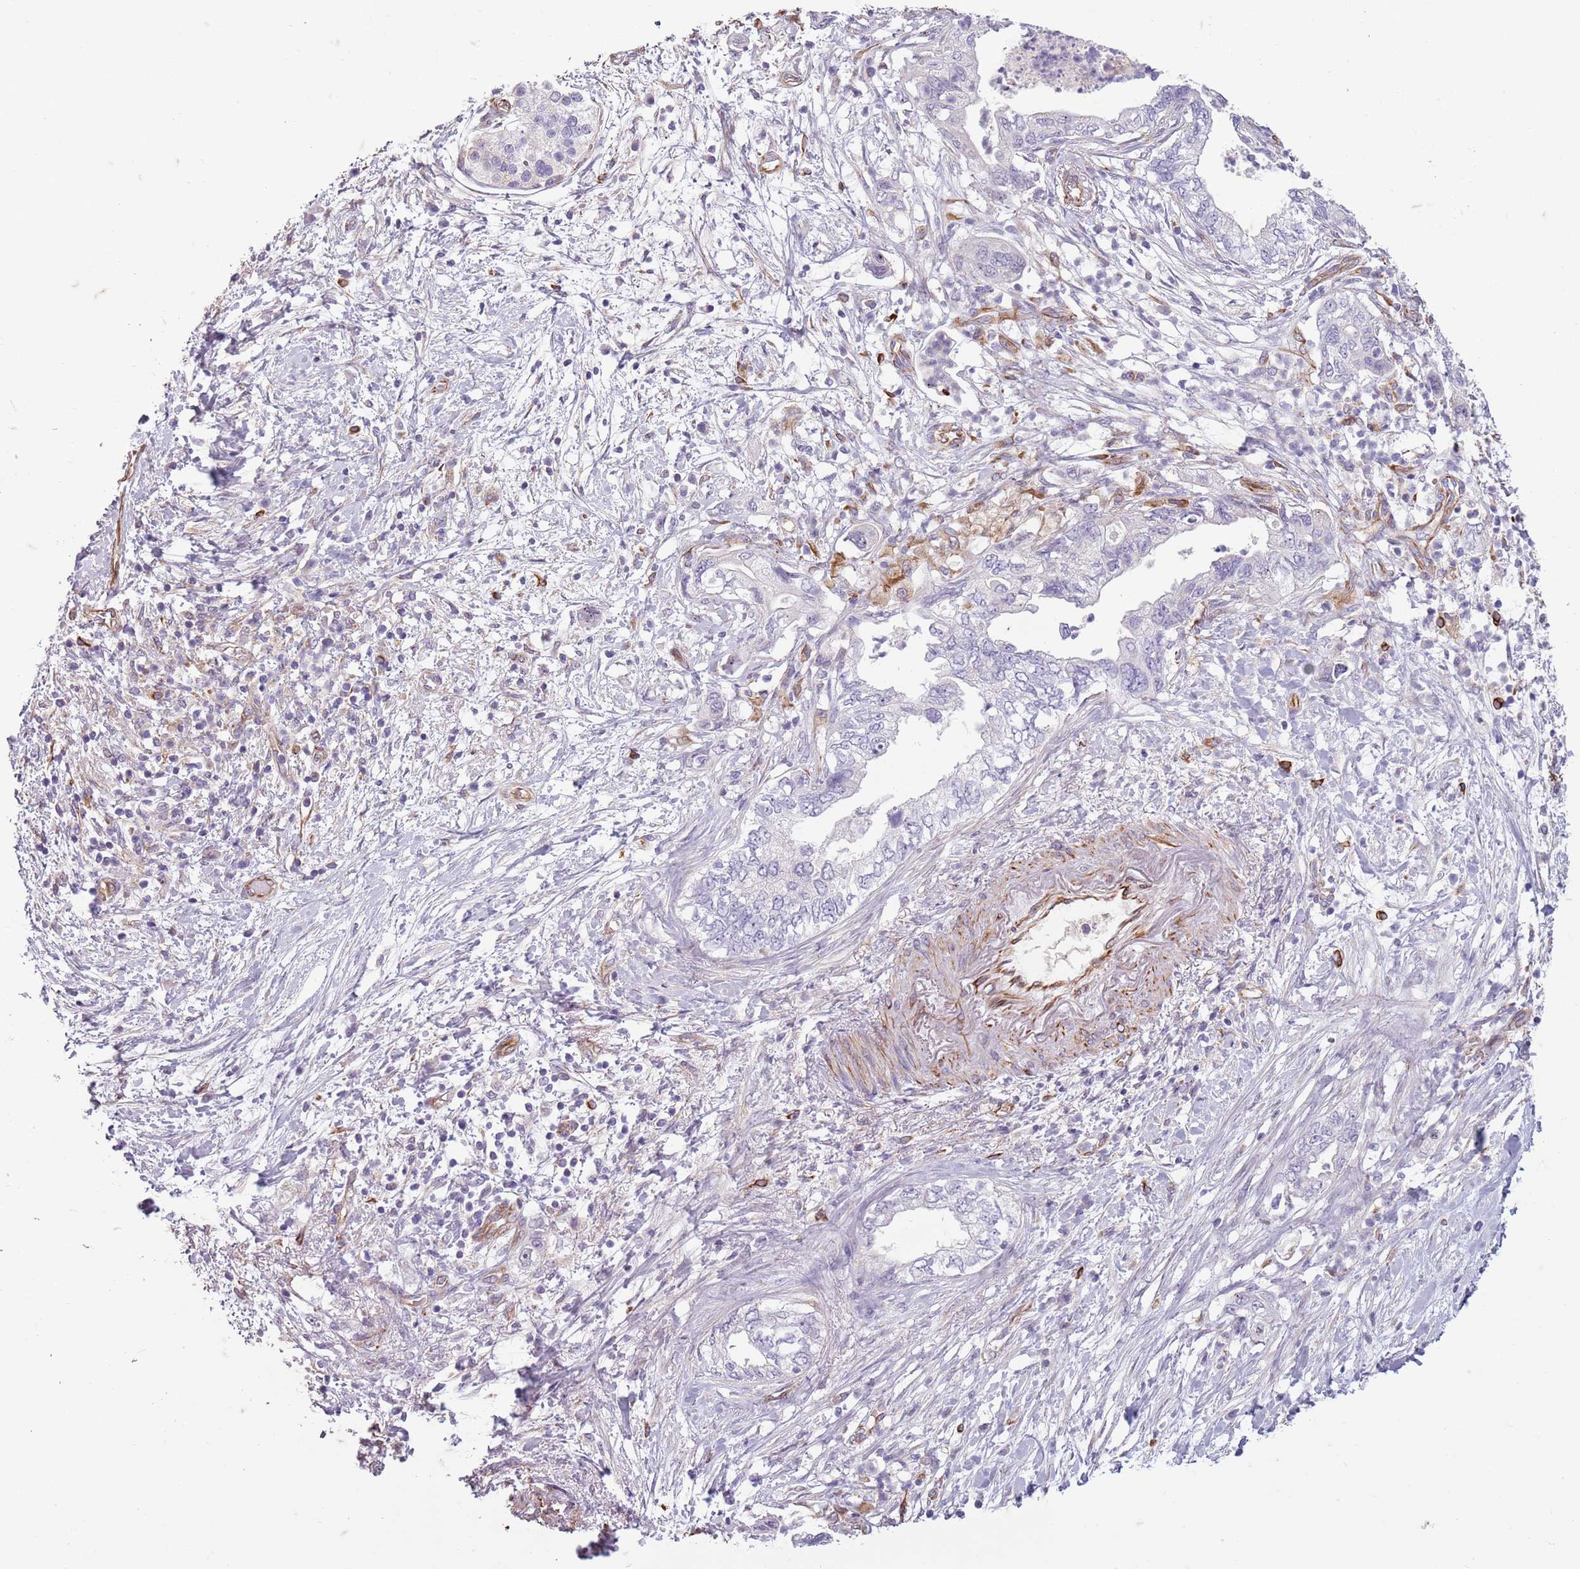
{"staining": {"intensity": "negative", "quantity": "none", "location": "none"}, "tissue": "pancreatic cancer", "cell_type": "Tumor cells", "image_type": "cancer", "snomed": [{"axis": "morphology", "description": "Adenocarcinoma, NOS"}, {"axis": "topography", "description": "Pancreas"}], "caption": "Tumor cells are negative for brown protein staining in pancreatic cancer (adenocarcinoma).", "gene": "TAS2R38", "patient": {"sex": "female", "age": 73}}